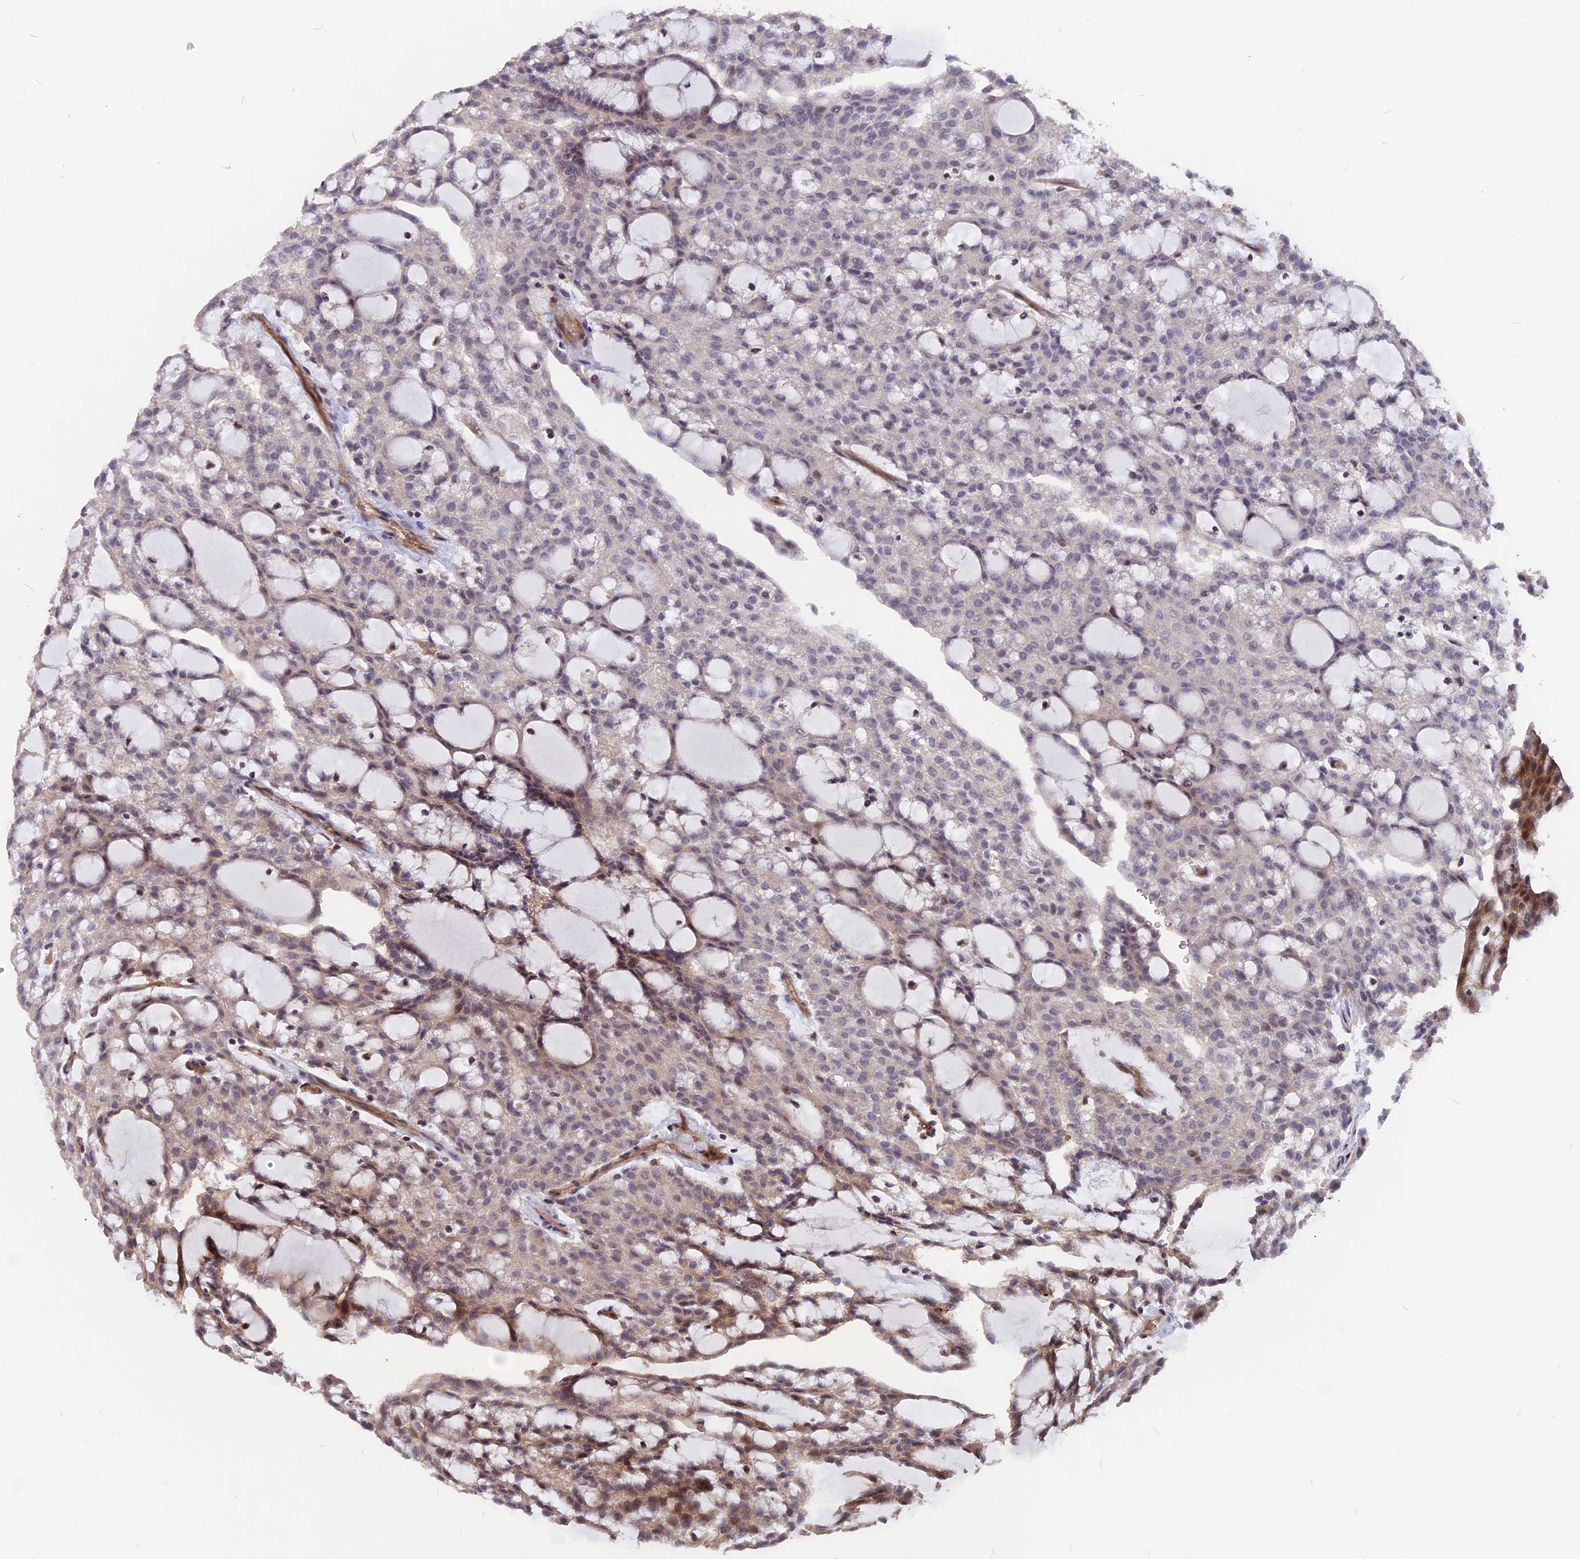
{"staining": {"intensity": "moderate", "quantity": "25%-75%", "location": "cytoplasmic/membranous,nuclear"}, "tissue": "renal cancer", "cell_type": "Tumor cells", "image_type": "cancer", "snomed": [{"axis": "morphology", "description": "Adenocarcinoma, NOS"}, {"axis": "topography", "description": "Kidney"}], "caption": "Protein staining displays moderate cytoplasmic/membranous and nuclear expression in approximately 25%-75% of tumor cells in adenocarcinoma (renal).", "gene": "ZC3H10", "patient": {"sex": "male", "age": 63}}